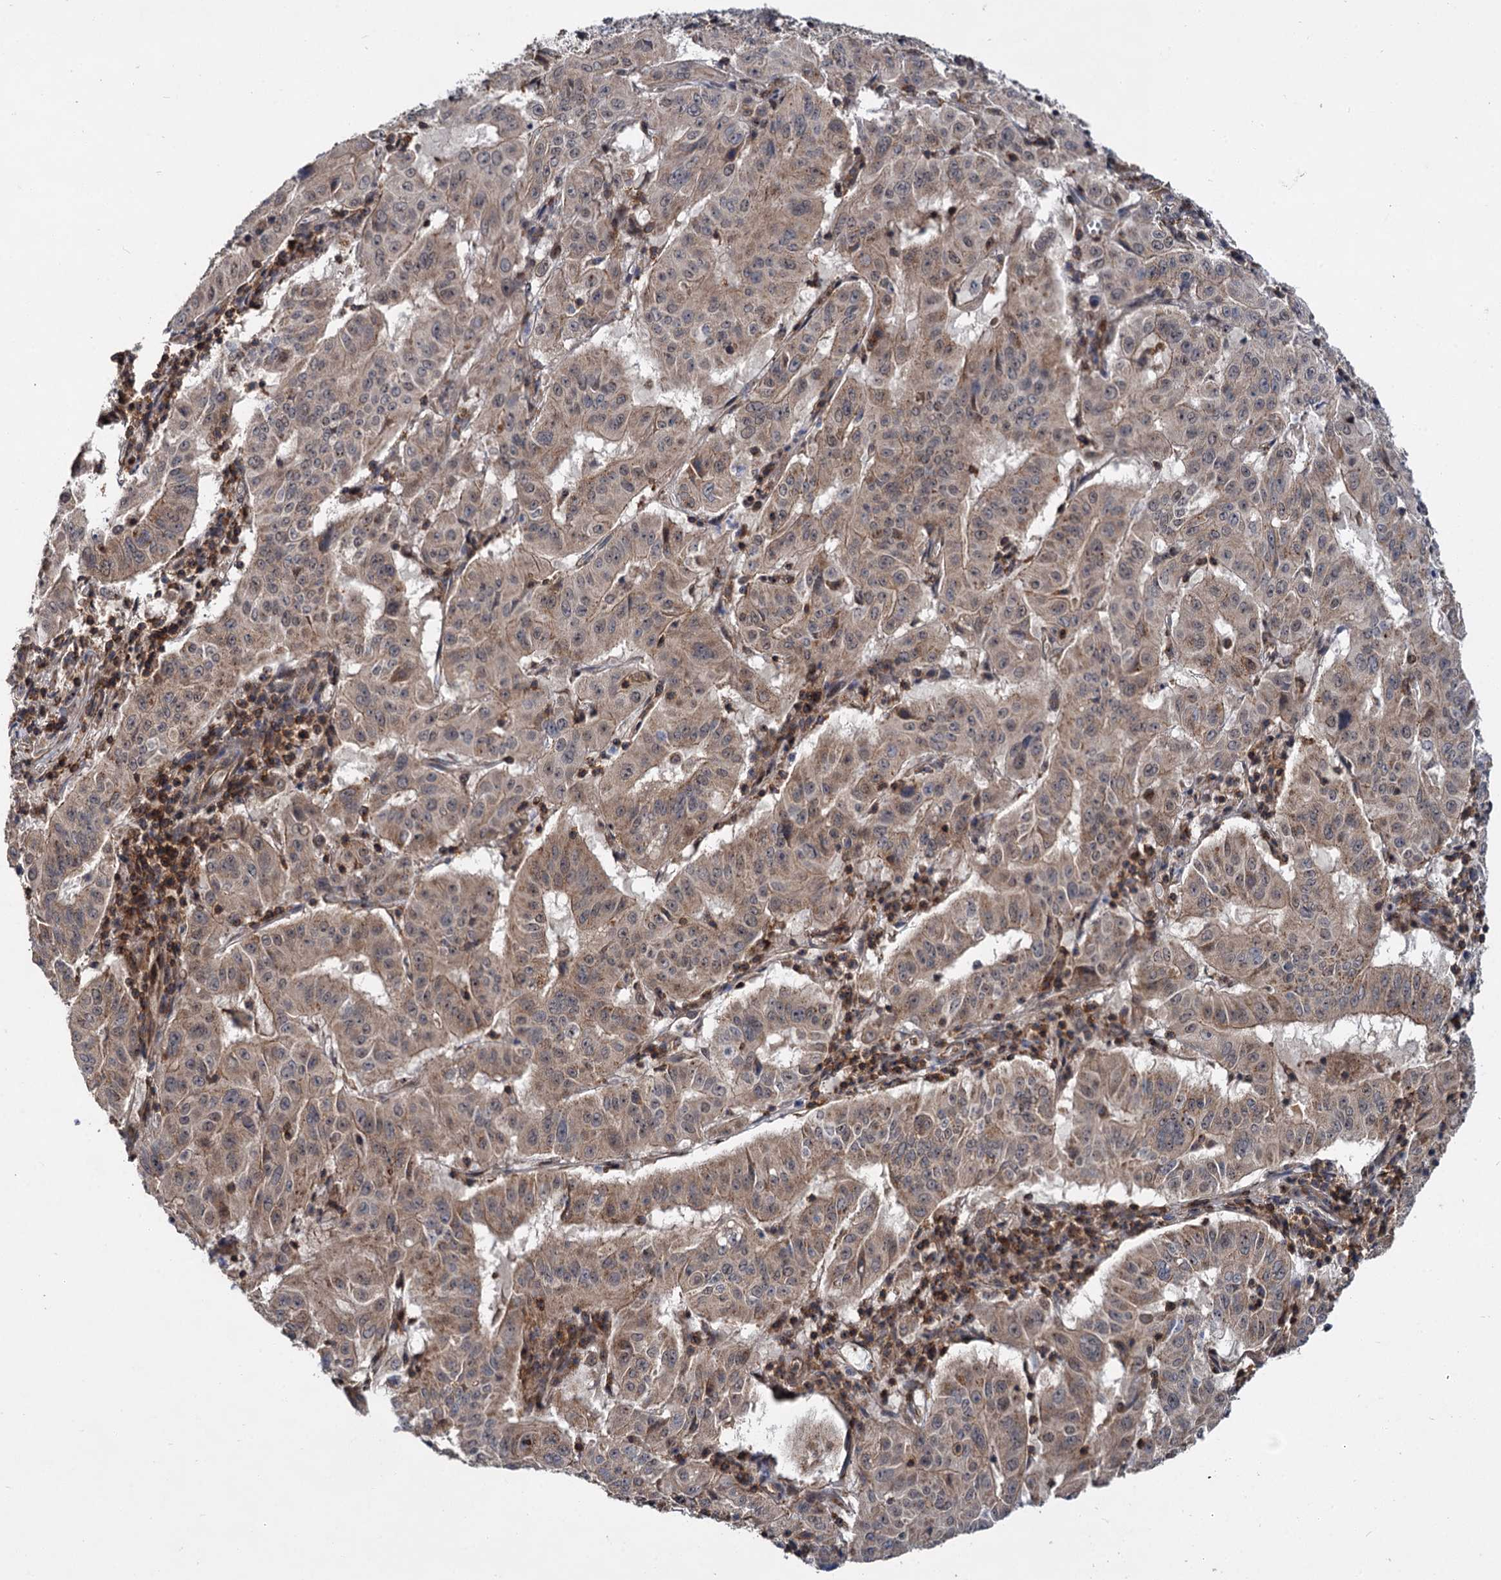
{"staining": {"intensity": "moderate", "quantity": ">75%", "location": "cytoplasmic/membranous"}, "tissue": "pancreatic cancer", "cell_type": "Tumor cells", "image_type": "cancer", "snomed": [{"axis": "morphology", "description": "Adenocarcinoma, NOS"}, {"axis": "topography", "description": "Pancreas"}], "caption": "Pancreatic cancer (adenocarcinoma) tissue shows moderate cytoplasmic/membranous staining in approximately >75% of tumor cells, visualized by immunohistochemistry.", "gene": "ABLIM1", "patient": {"sex": "male", "age": 63}}